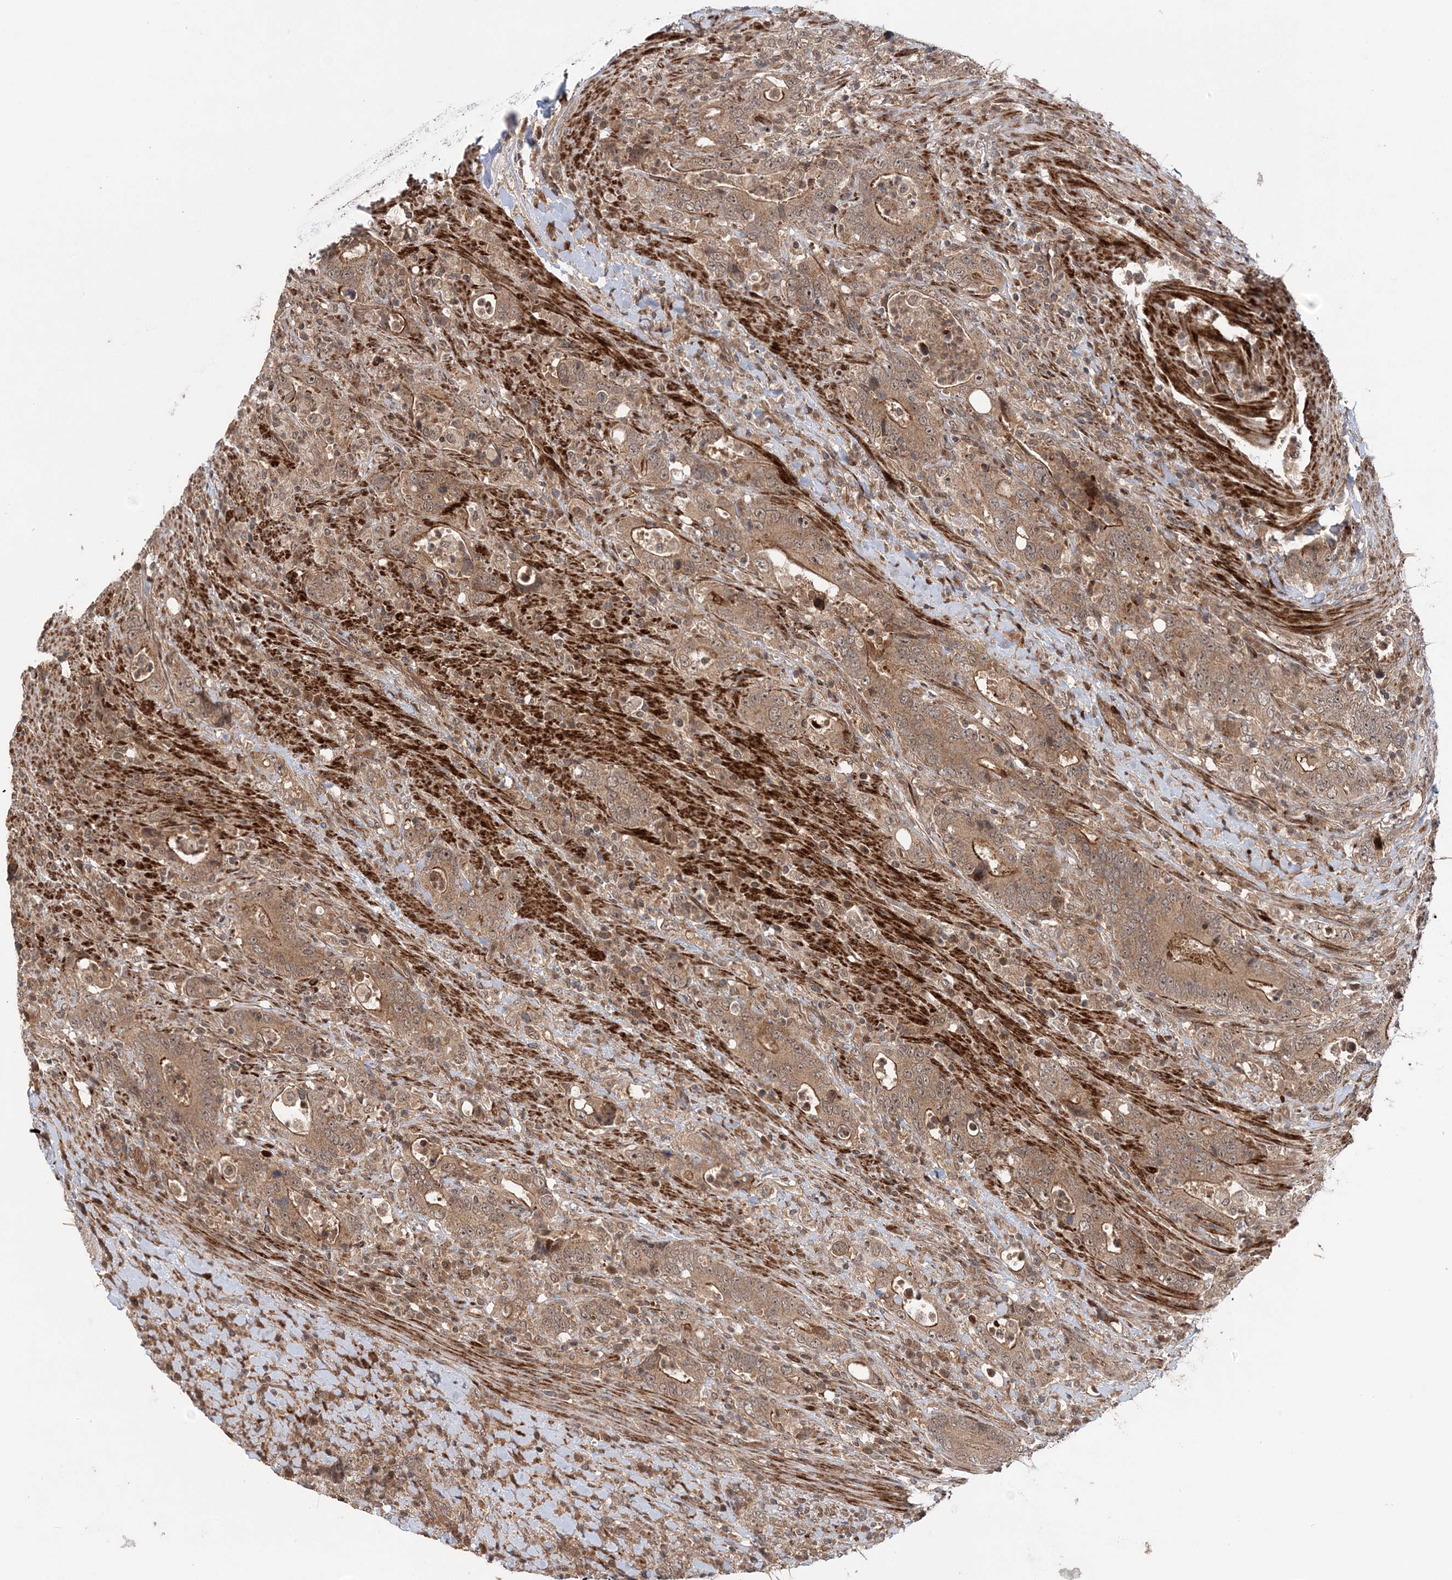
{"staining": {"intensity": "moderate", "quantity": ">75%", "location": "cytoplasmic/membranous"}, "tissue": "colorectal cancer", "cell_type": "Tumor cells", "image_type": "cancer", "snomed": [{"axis": "morphology", "description": "Adenocarcinoma, NOS"}, {"axis": "topography", "description": "Colon"}], "caption": "High-power microscopy captured an immunohistochemistry (IHC) photomicrograph of colorectal cancer (adenocarcinoma), revealing moderate cytoplasmic/membranous staining in about >75% of tumor cells.", "gene": "UBTD2", "patient": {"sex": "female", "age": 75}}